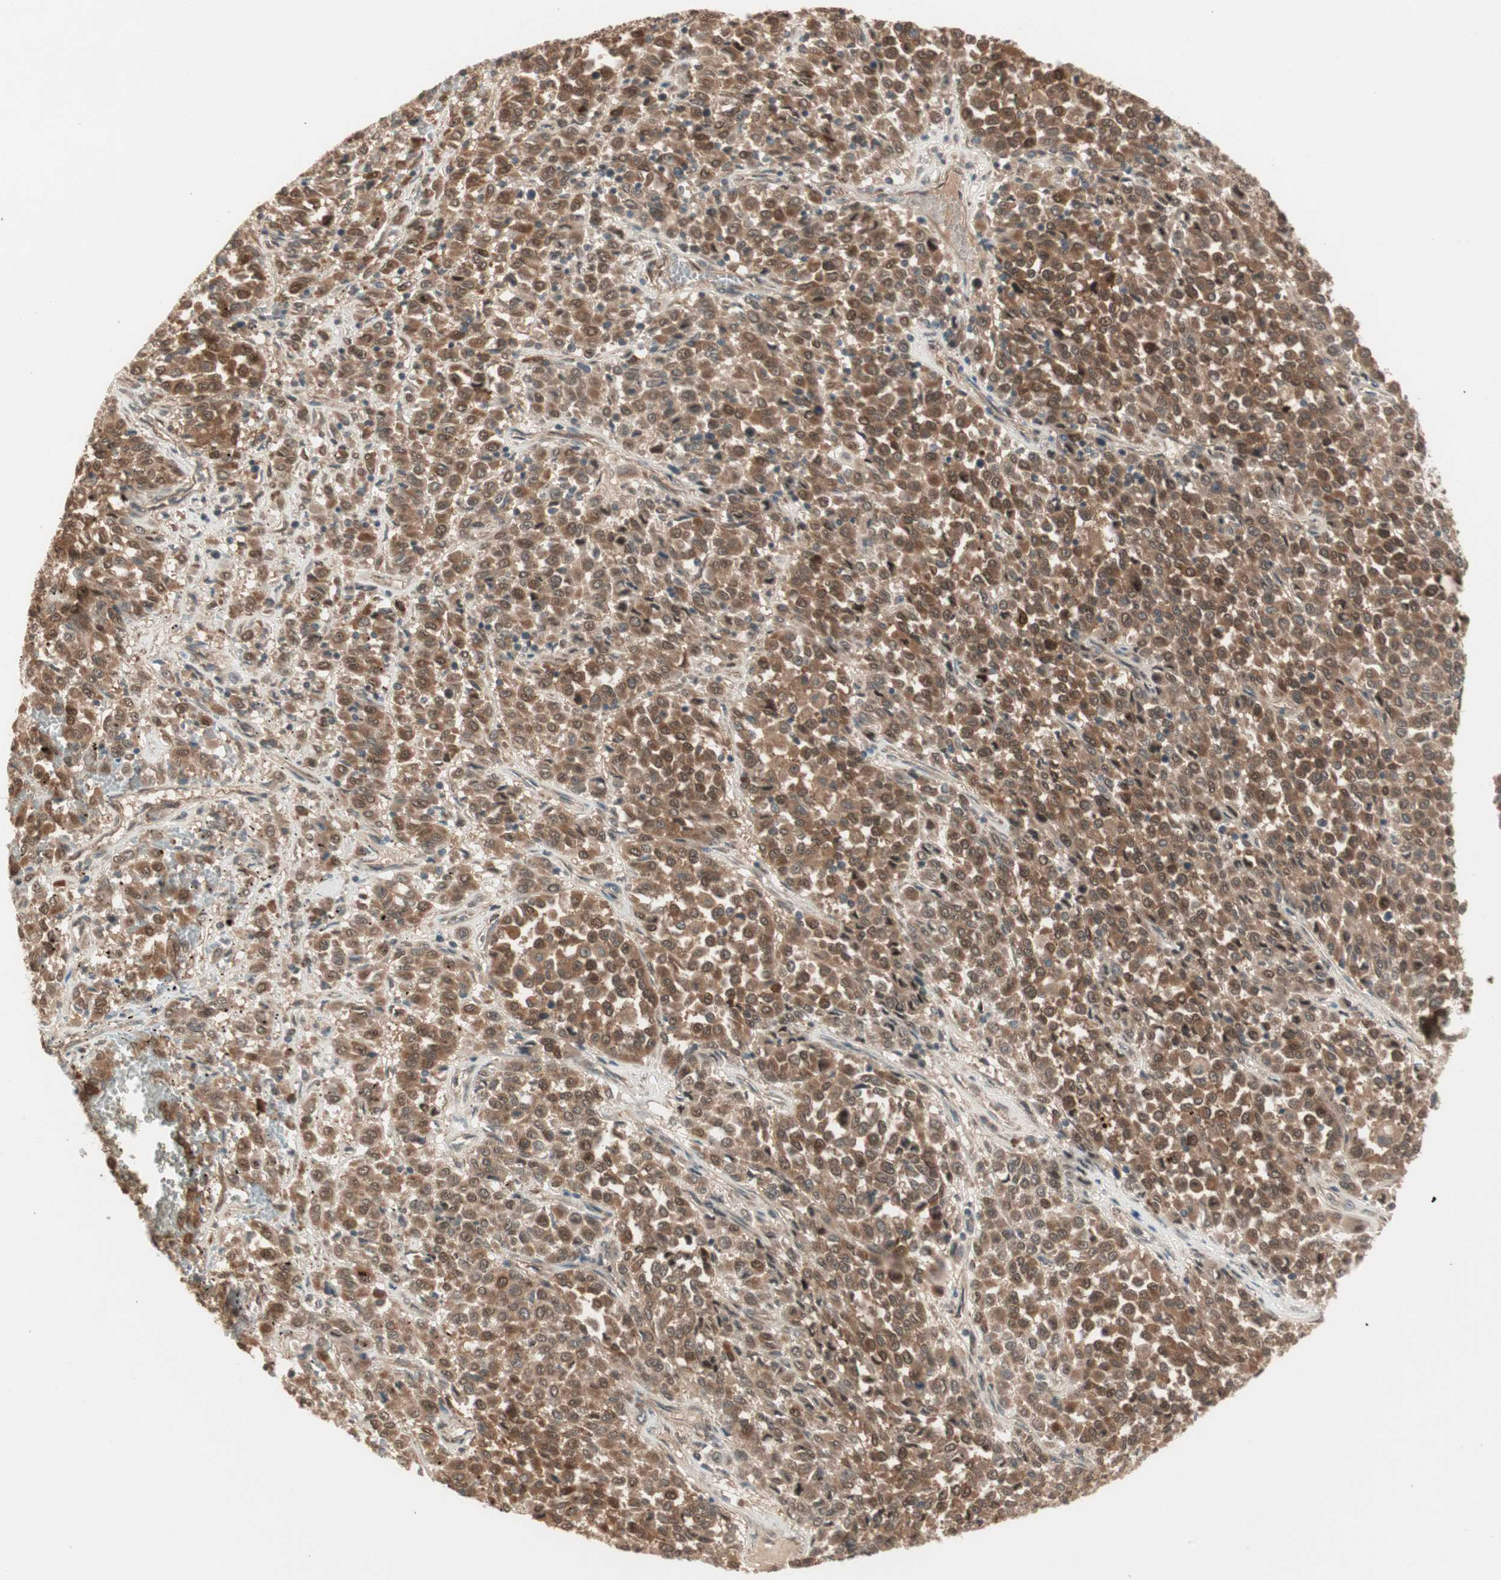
{"staining": {"intensity": "strong", "quantity": ">75%", "location": "cytoplasmic/membranous,nuclear"}, "tissue": "melanoma", "cell_type": "Tumor cells", "image_type": "cancer", "snomed": [{"axis": "morphology", "description": "Malignant melanoma, Metastatic site"}, {"axis": "topography", "description": "Pancreas"}], "caption": "Immunohistochemistry (IHC) (DAB) staining of human malignant melanoma (metastatic site) displays strong cytoplasmic/membranous and nuclear protein expression in about >75% of tumor cells.", "gene": "ZSCAN31", "patient": {"sex": "female", "age": 30}}